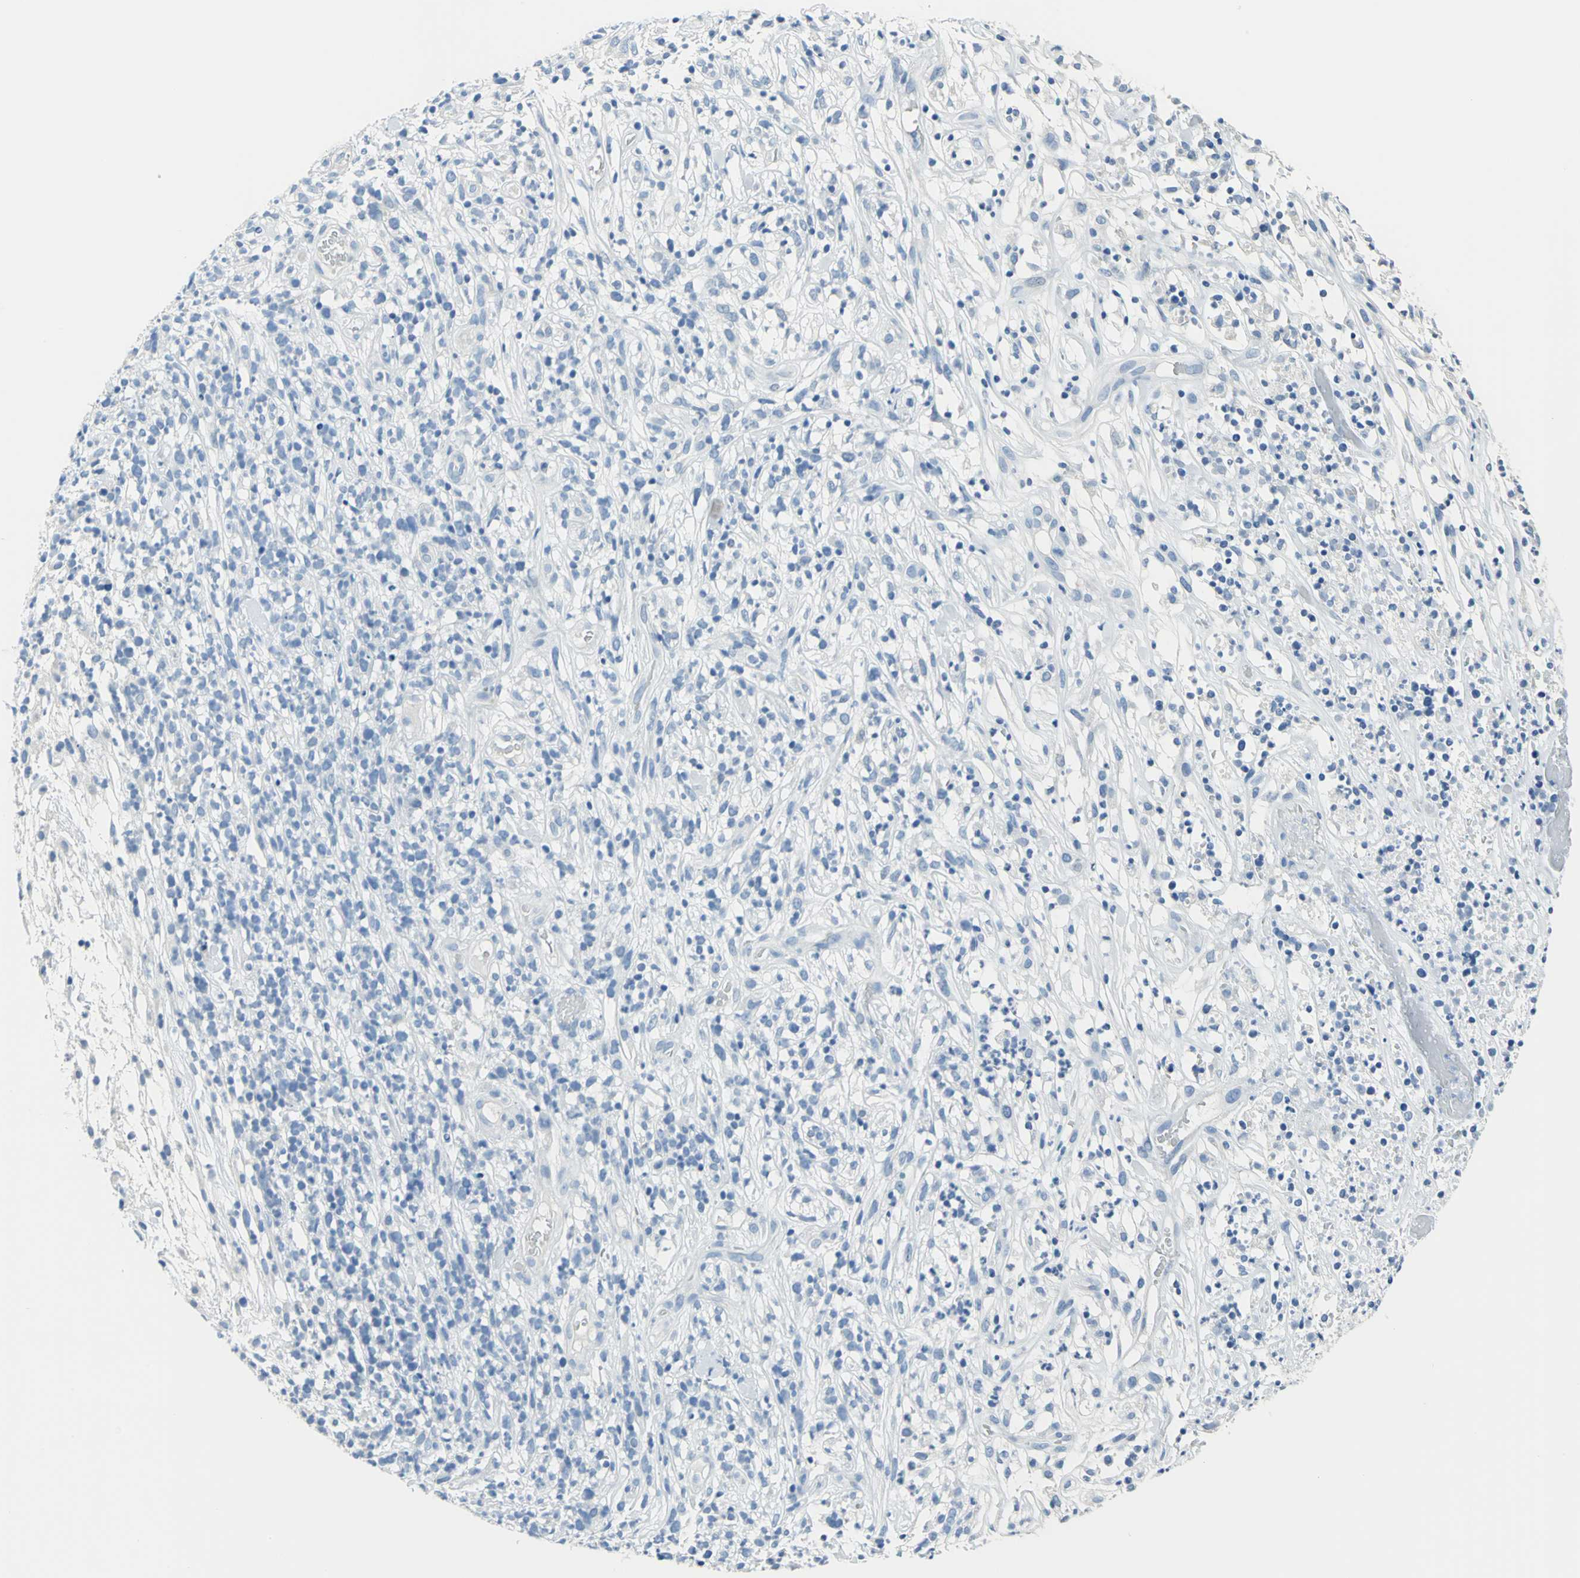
{"staining": {"intensity": "negative", "quantity": "none", "location": "none"}, "tissue": "lymphoma", "cell_type": "Tumor cells", "image_type": "cancer", "snomed": [{"axis": "morphology", "description": "Malignant lymphoma, non-Hodgkin's type, High grade"}, {"axis": "topography", "description": "Lymph node"}], "caption": "This is an immunohistochemistry image of human malignant lymphoma, non-Hodgkin's type (high-grade). There is no positivity in tumor cells.", "gene": "PKLR", "patient": {"sex": "female", "age": 73}}